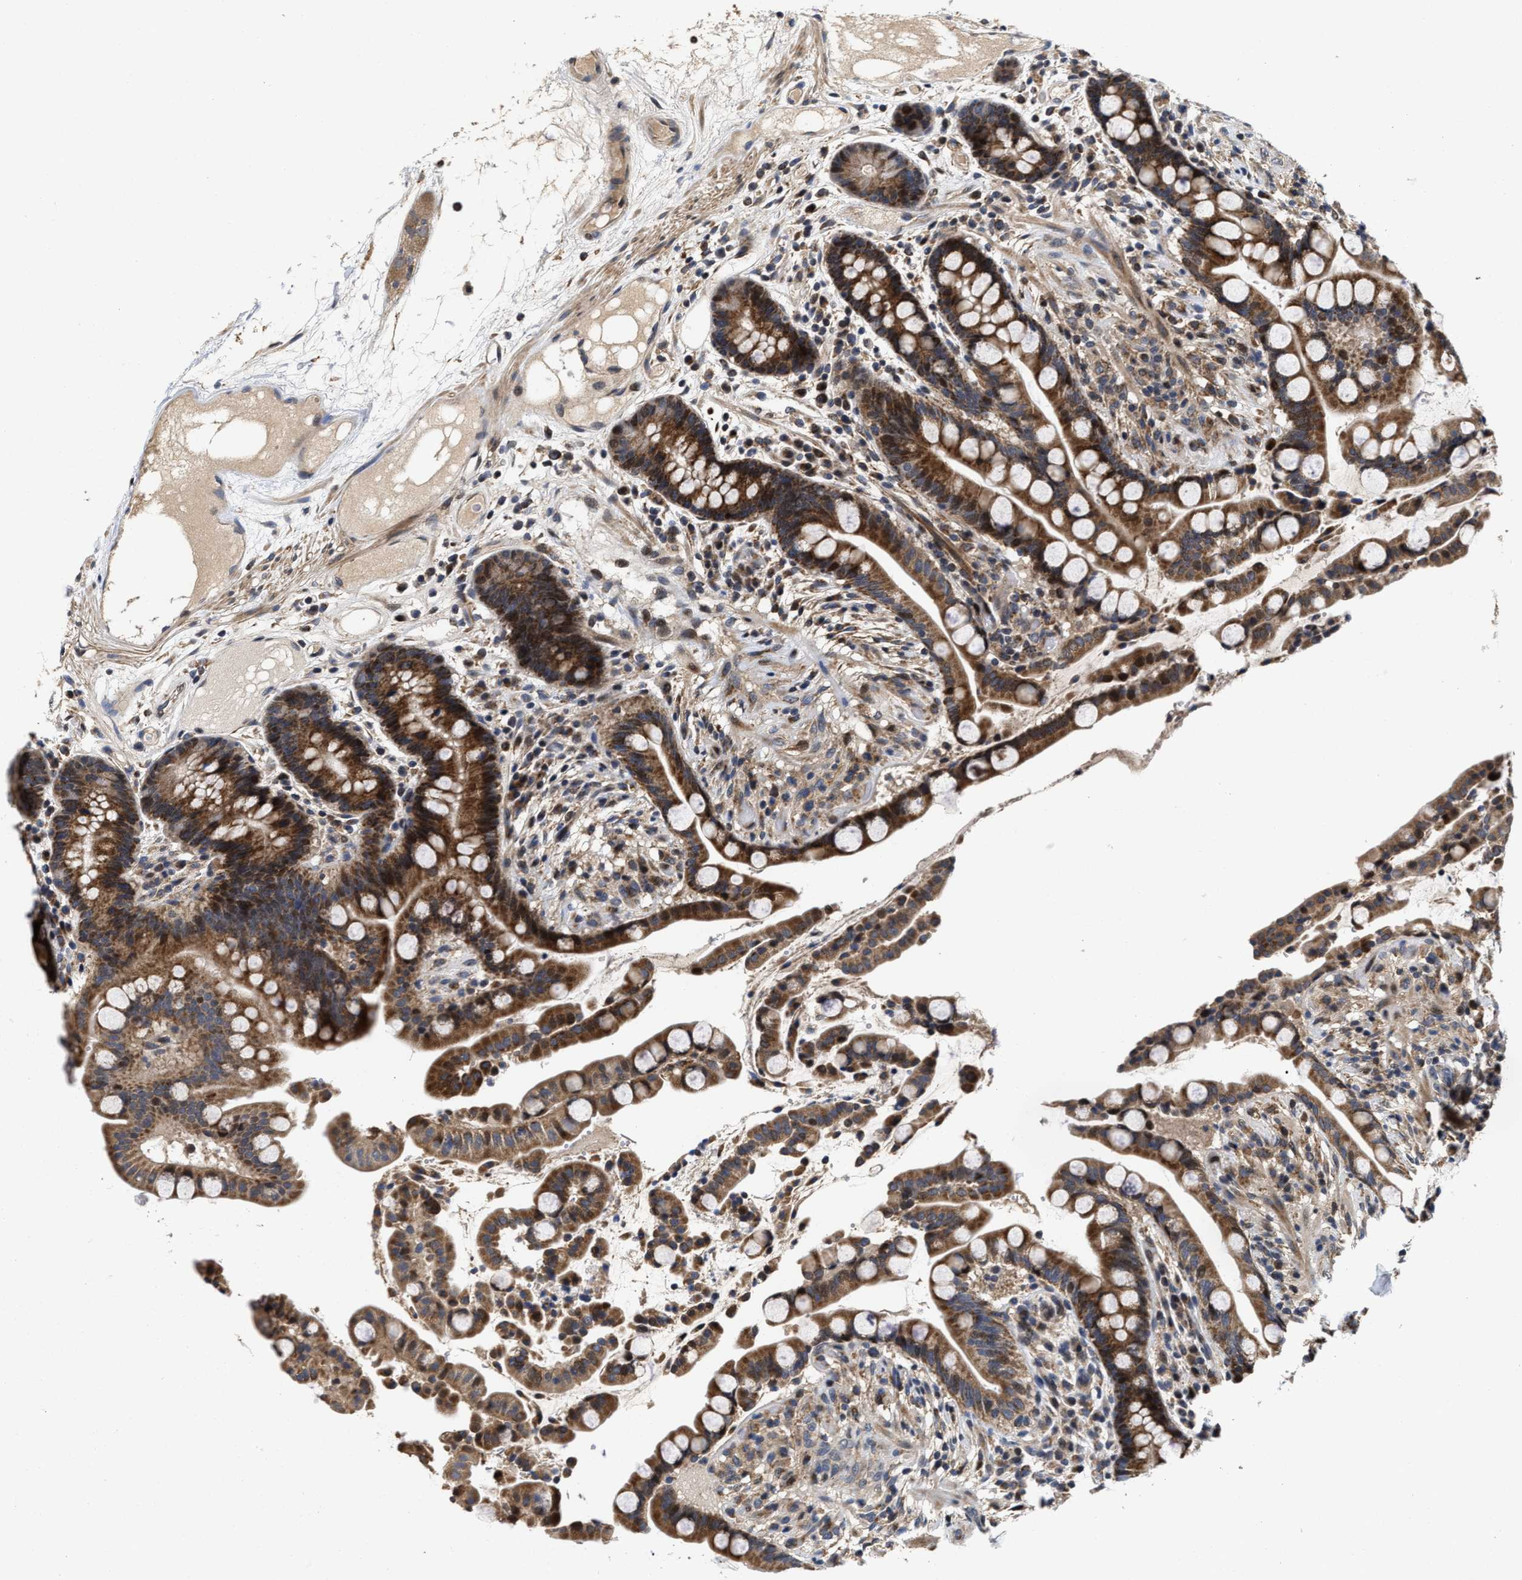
{"staining": {"intensity": "weak", "quantity": ">75%", "location": "cytoplasmic/membranous"}, "tissue": "colon", "cell_type": "Endothelial cells", "image_type": "normal", "snomed": [{"axis": "morphology", "description": "Normal tissue, NOS"}, {"axis": "topography", "description": "Colon"}], "caption": "Endothelial cells reveal weak cytoplasmic/membranous staining in approximately >75% of cells in benign colon.", "gene": "SCYL2", "patient": {"sex": "male", "age": 73}}